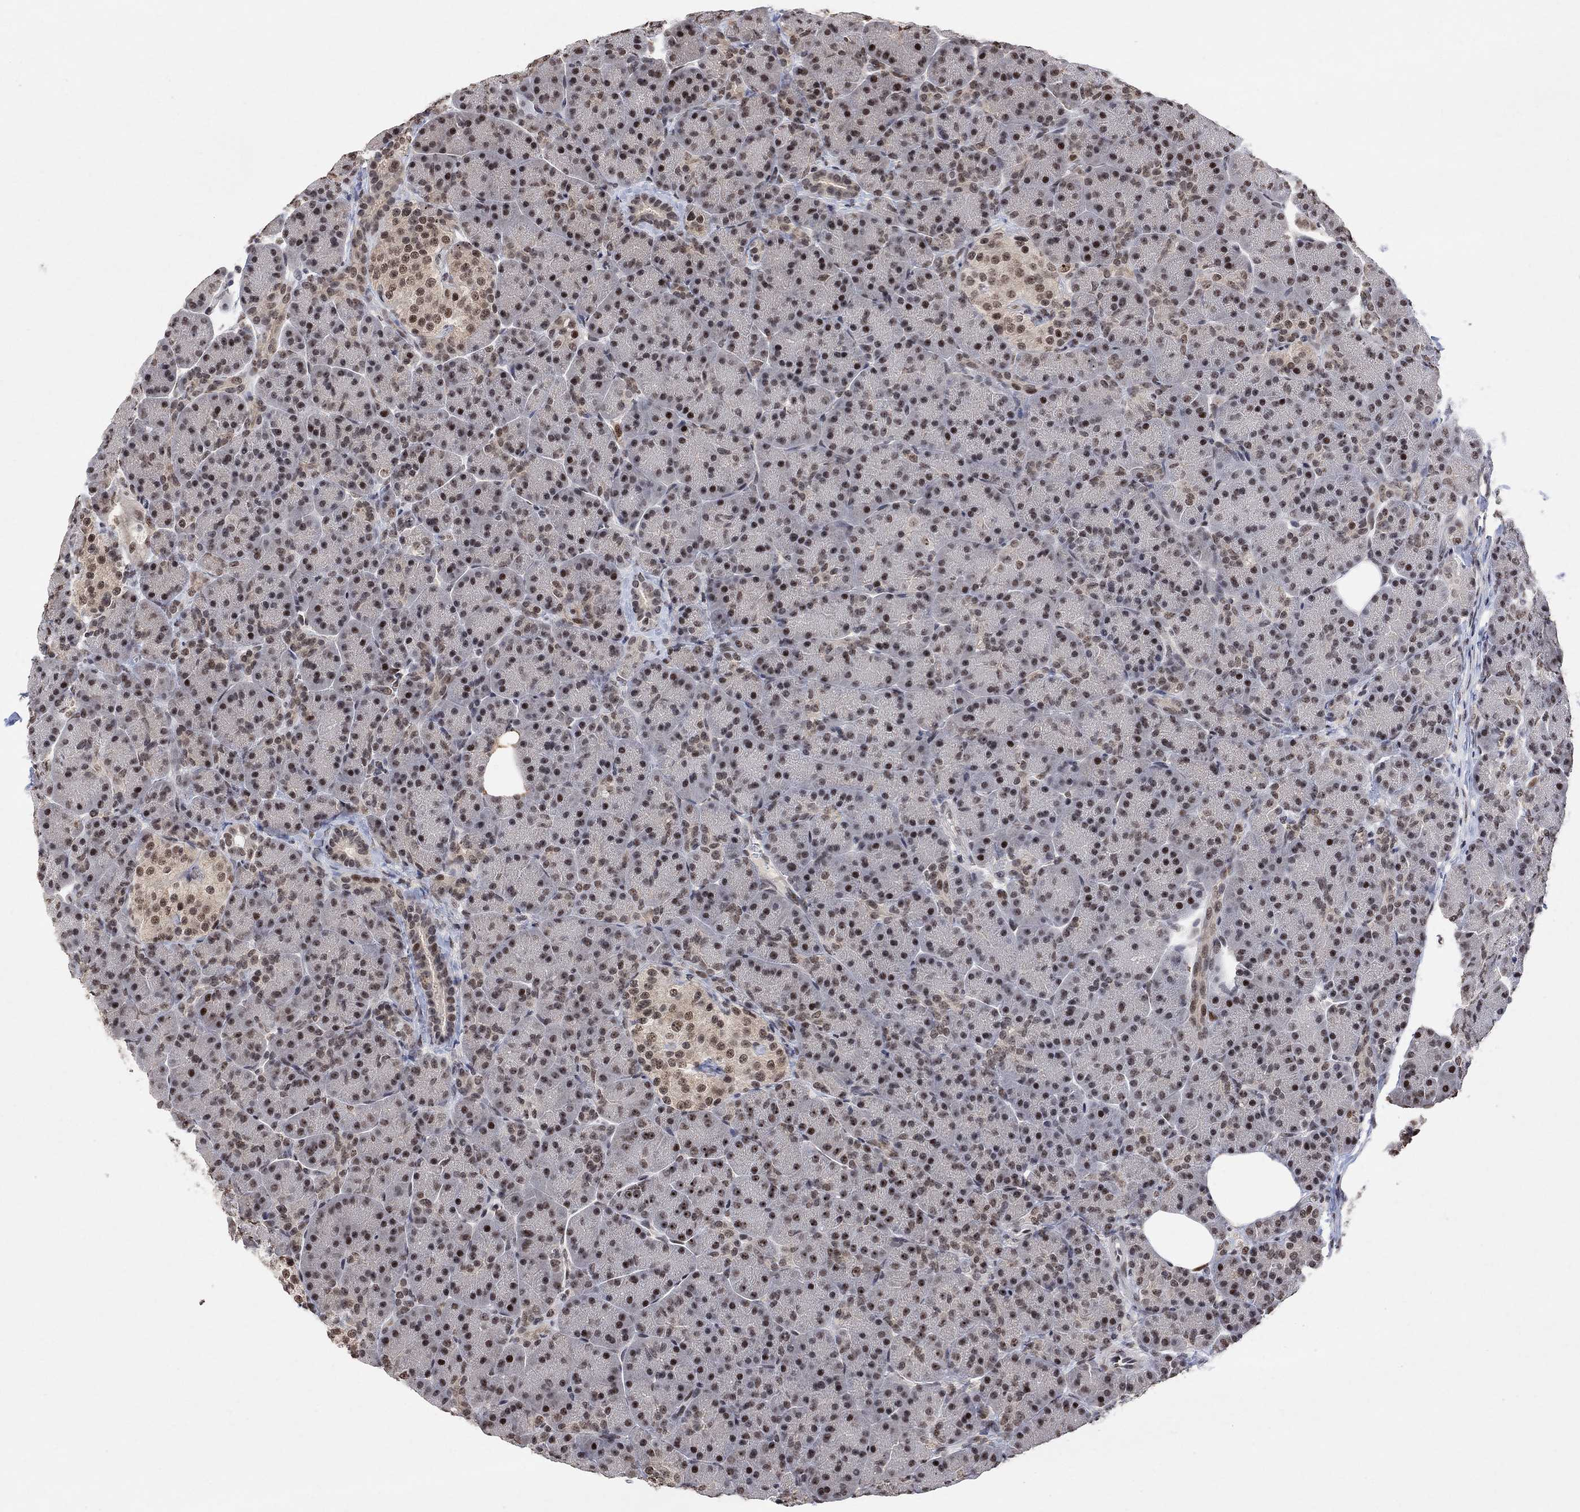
{"staining": {"intensity": "strong", "quantity": "<25%", "location": "nuclear"}, "tissue": "pancreas", "cell_type": "Exocrine glandular cells", "image_type": "normal", "snomed": [{"axis": "morphology", "description": "Normal tissue, NOS"}, {"axis": "topography", "description": "Pancreas"}], "caption": "Pancreas stained for a protein (brown) demonstrates strong nuclear positive staining in about <25% of exocrine glandular cells.", "gene": "E4F1", "patient": {"sex": "female", "age": 63}}